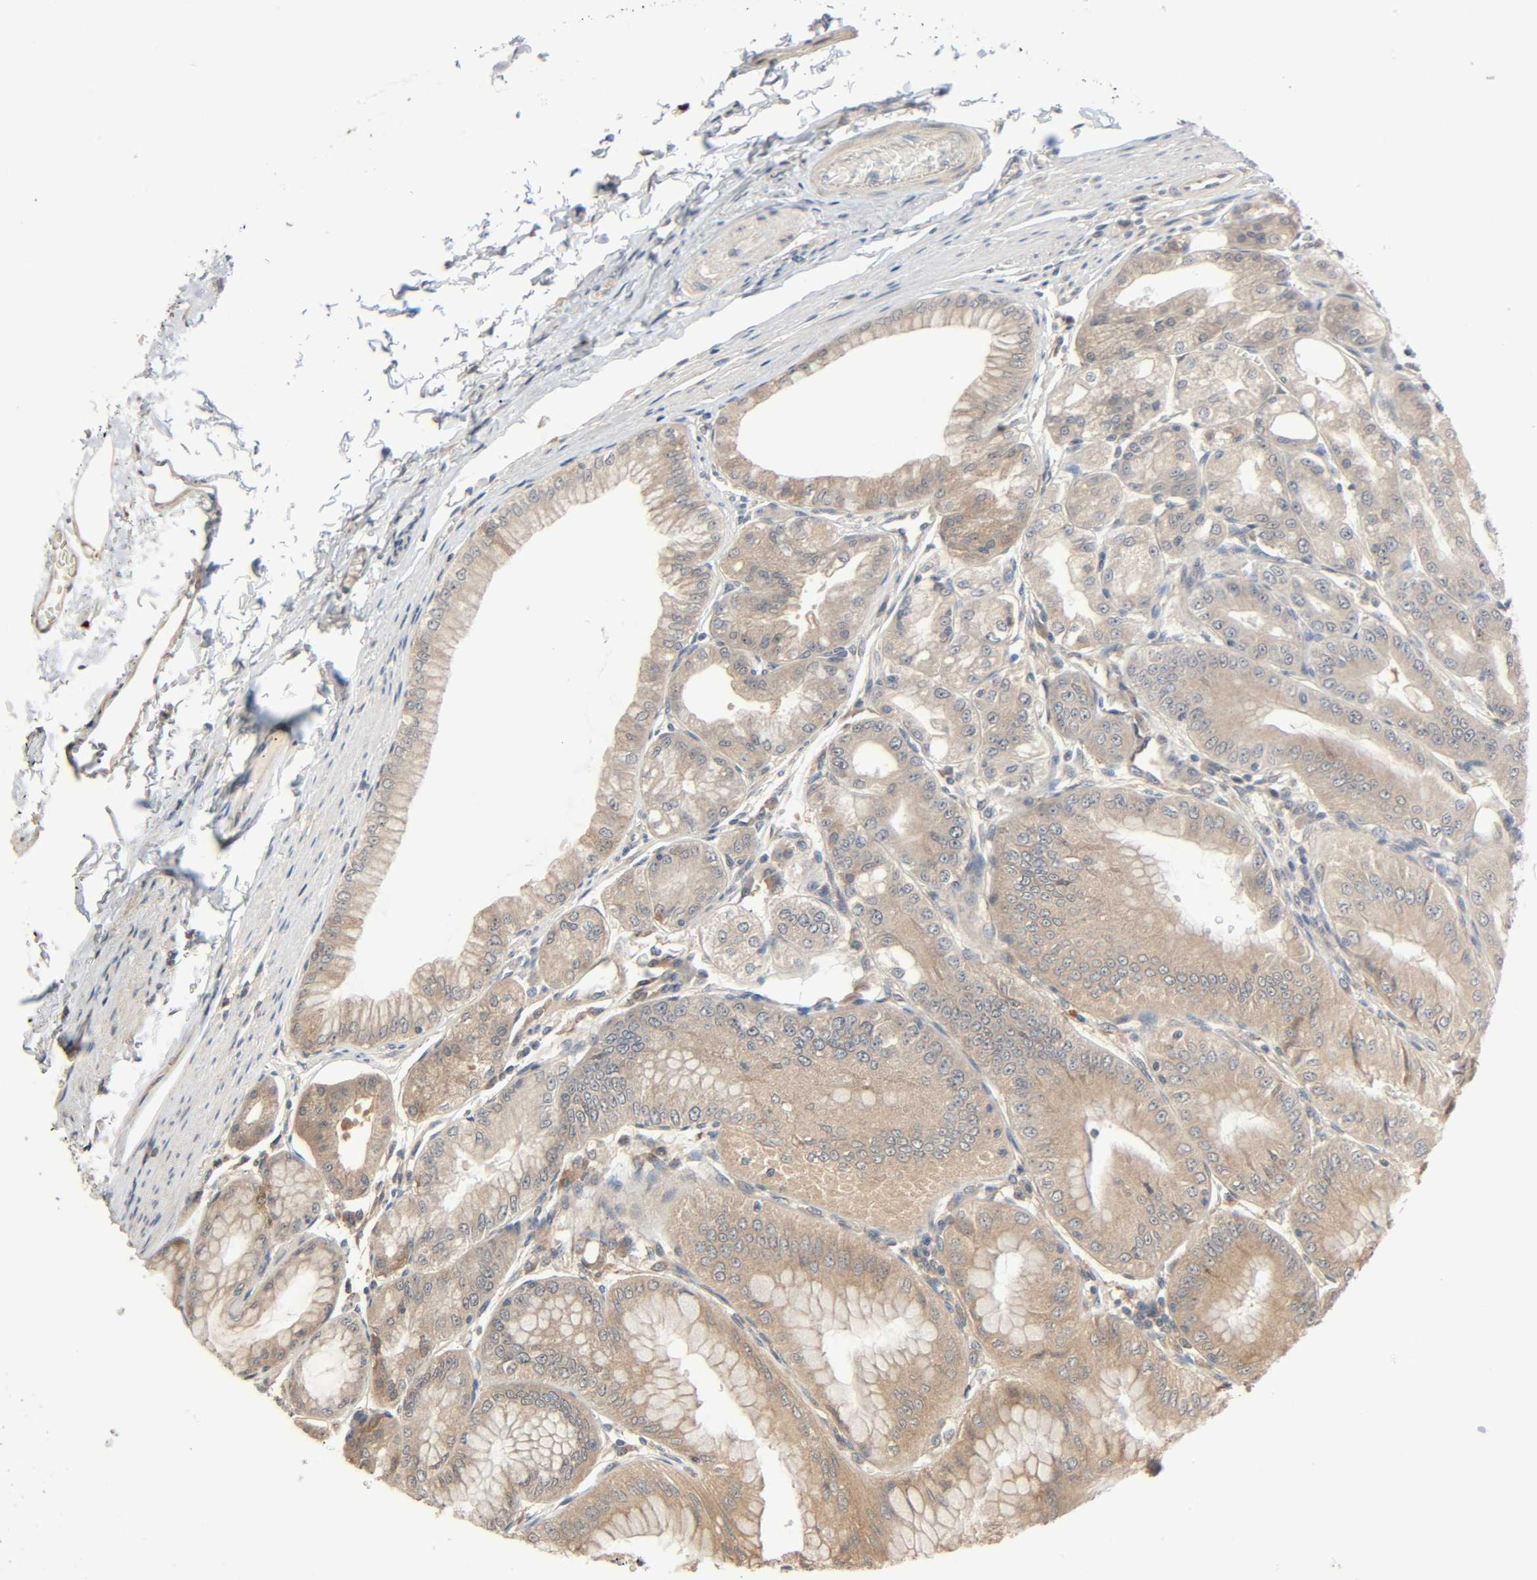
{"staining": {"intensity": "weak", "quantity": ">75%", "location": "cytoplasmic/membranous"}, "tissue": "stomach", "cell_type": "Glandular cells", "image_type": "normal", "snomed": [{"axis": "morphology", "description": "Normal tissue, NOS"}, {"axis": "topography", "description": "Stomach, lower"}], "caption": "Immunohistochemistry histopathology image of normal human stomach stained for a protein (brown), which shows low levels of weak cytoplasmic/membranous positivity in approximately >75% of glandular cells.", "gene": "PPP2R1B", "patient": {"sex": "male", "age": 71}}